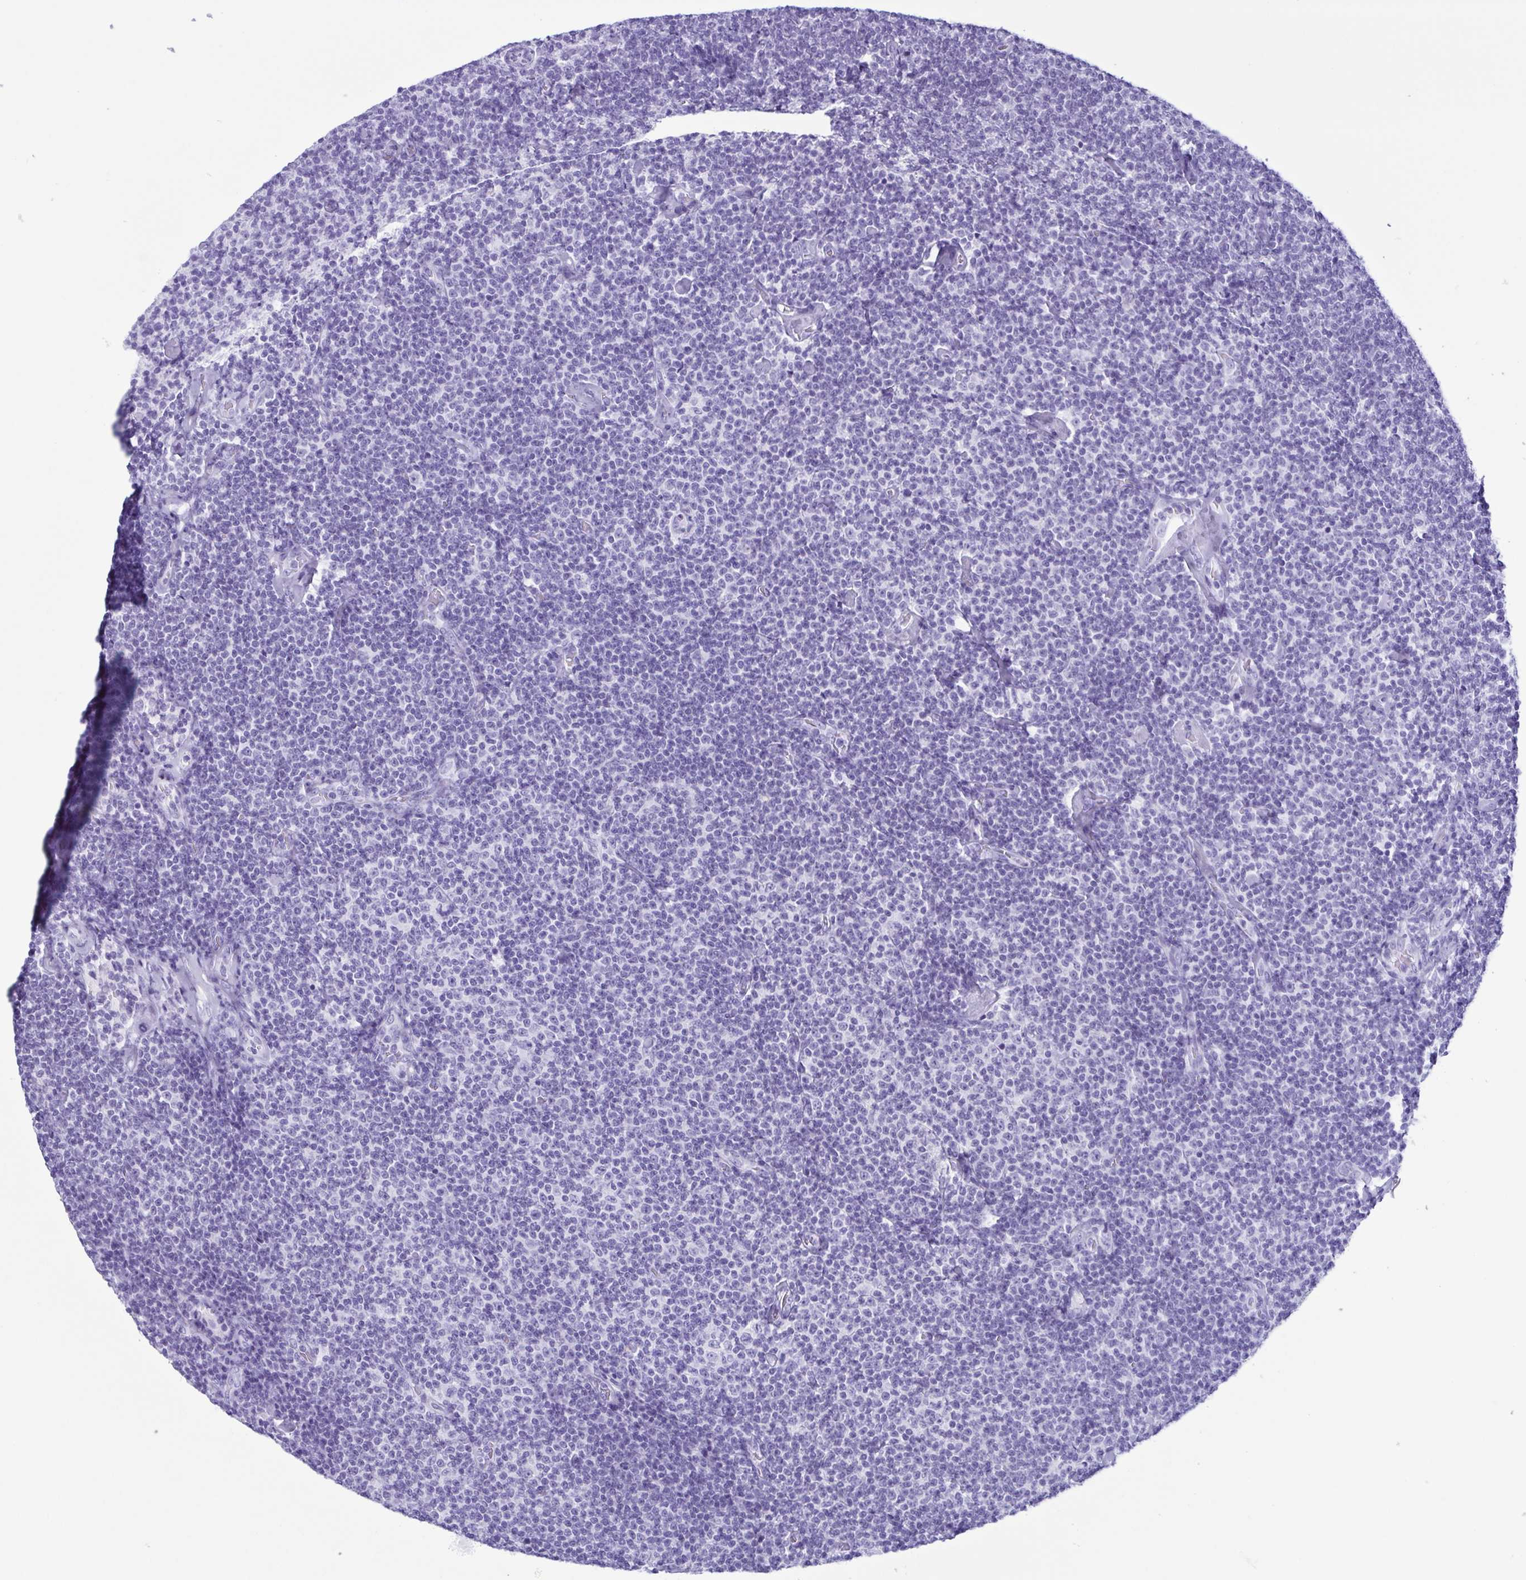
{"staining": {"intensity": "negative", "quantity": "none", "location": "none"}, "tissue": "lymphoma", "cell_type": "Tumor cells", "image_type": "cancer", "snomed": [{"axis": "morphology", "description": "Malignant lymphoma, non-Hodgkin's type, Low grade"}, {"axis": "topography", "description": "Lymph node"}], "caption": "DAB immunohistochemical staining of lymphoma reveals no significant staining in tumor cells. (Immunohistochemistry, brightfield microscopy, high magnification).", "gene": "LTF", "patient": {"sex": "male", "age": 81}}